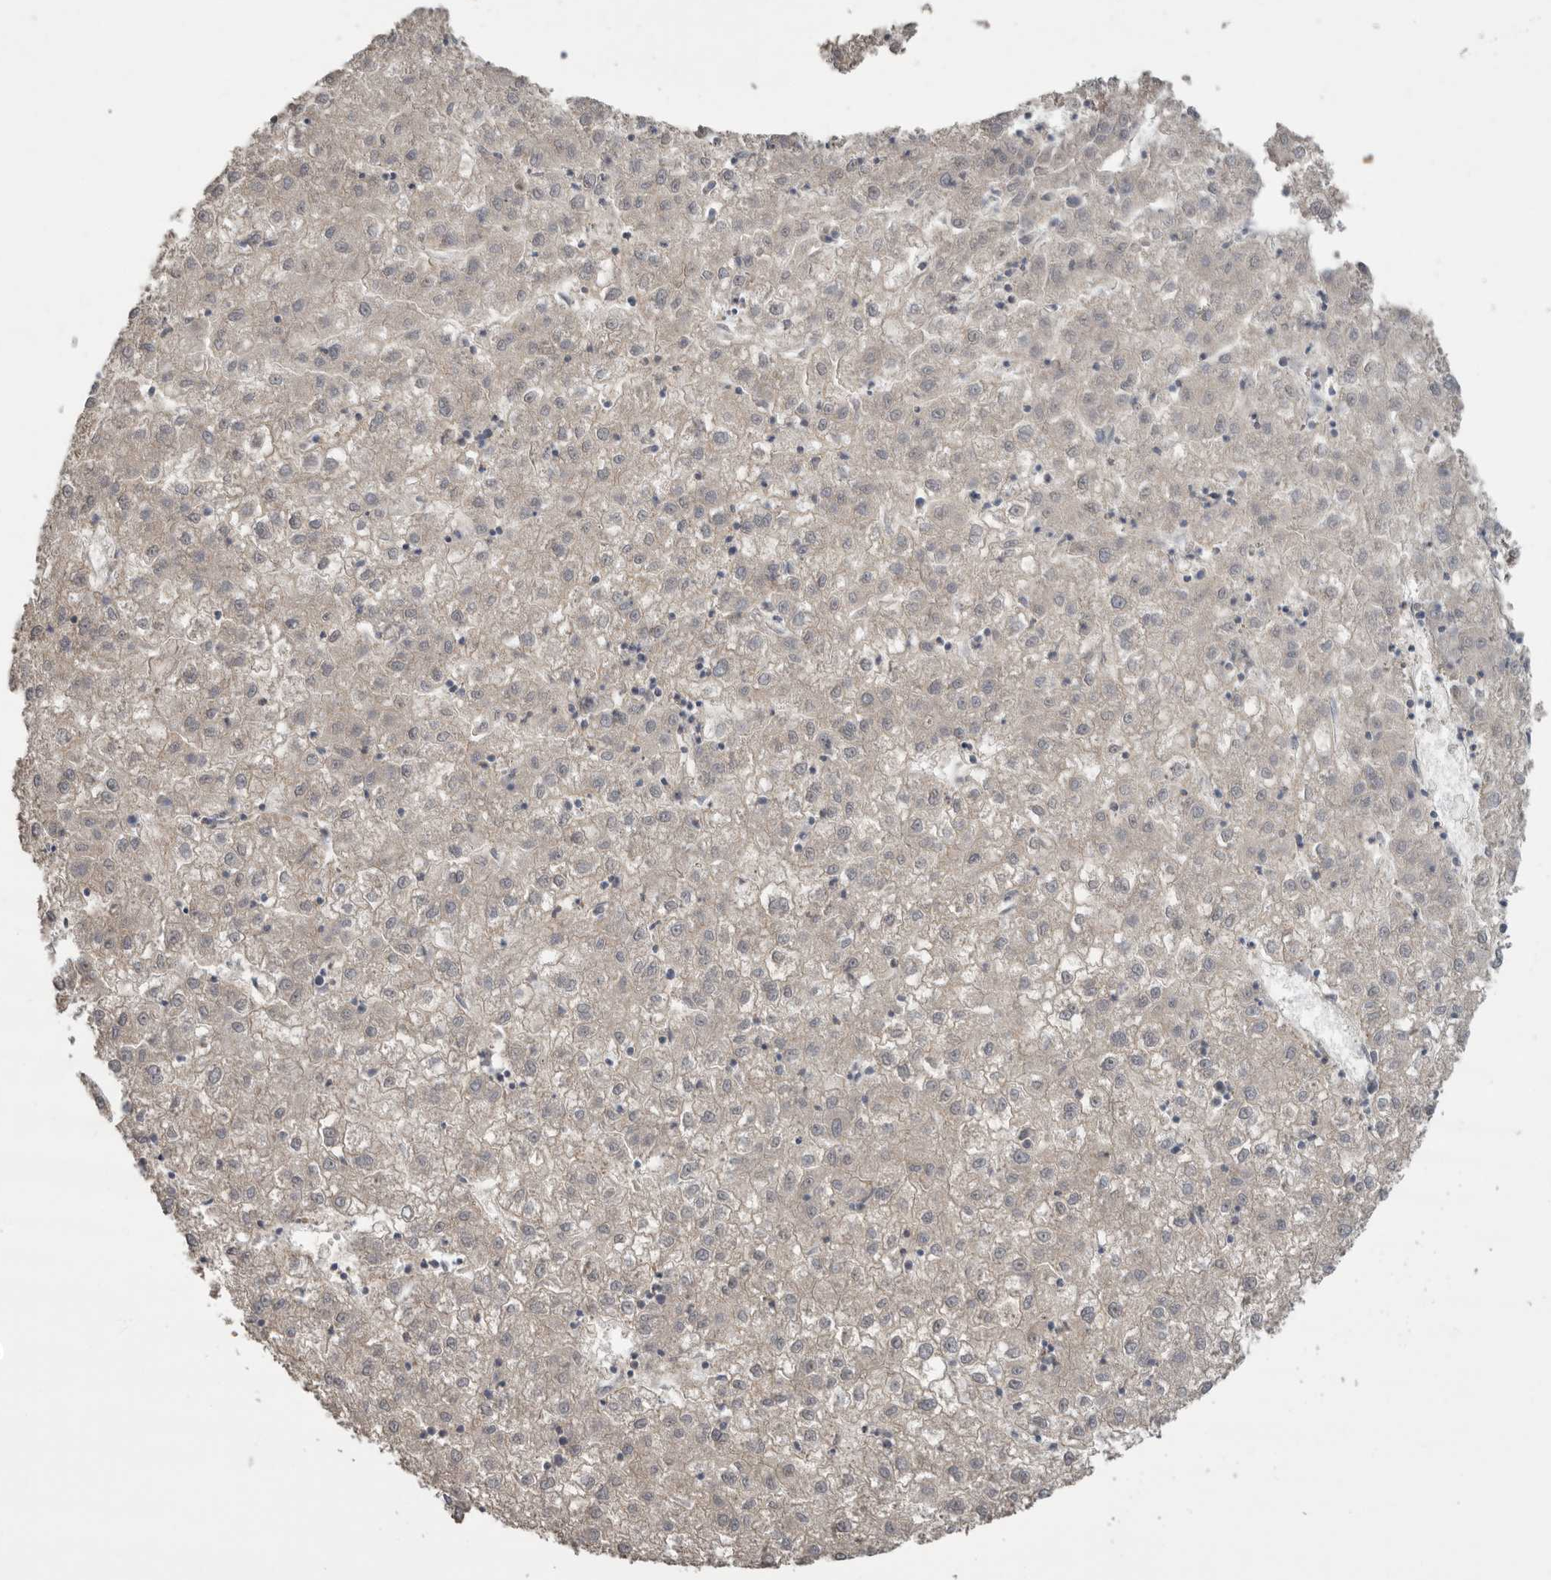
{"staining": {"intensity": "negative", "quantity": "none", "location": "none"}, "tissue": "liver cancer", "cell_type": "Tumor cells", "image_type": "cancer", "snomed": [{"axis": "morphology", "description": "Carcinoma, Hepatocellular, NOS"}, {"axis": "topography", "description": "Liver"}], "caption": "Immunohistochemistry (IHC) of human liver cancer (hepatocellular carcinoma) displays no expression in tumor cells.", "gene": "KLK5", "patient": {"sex": "male", "age": 72}}